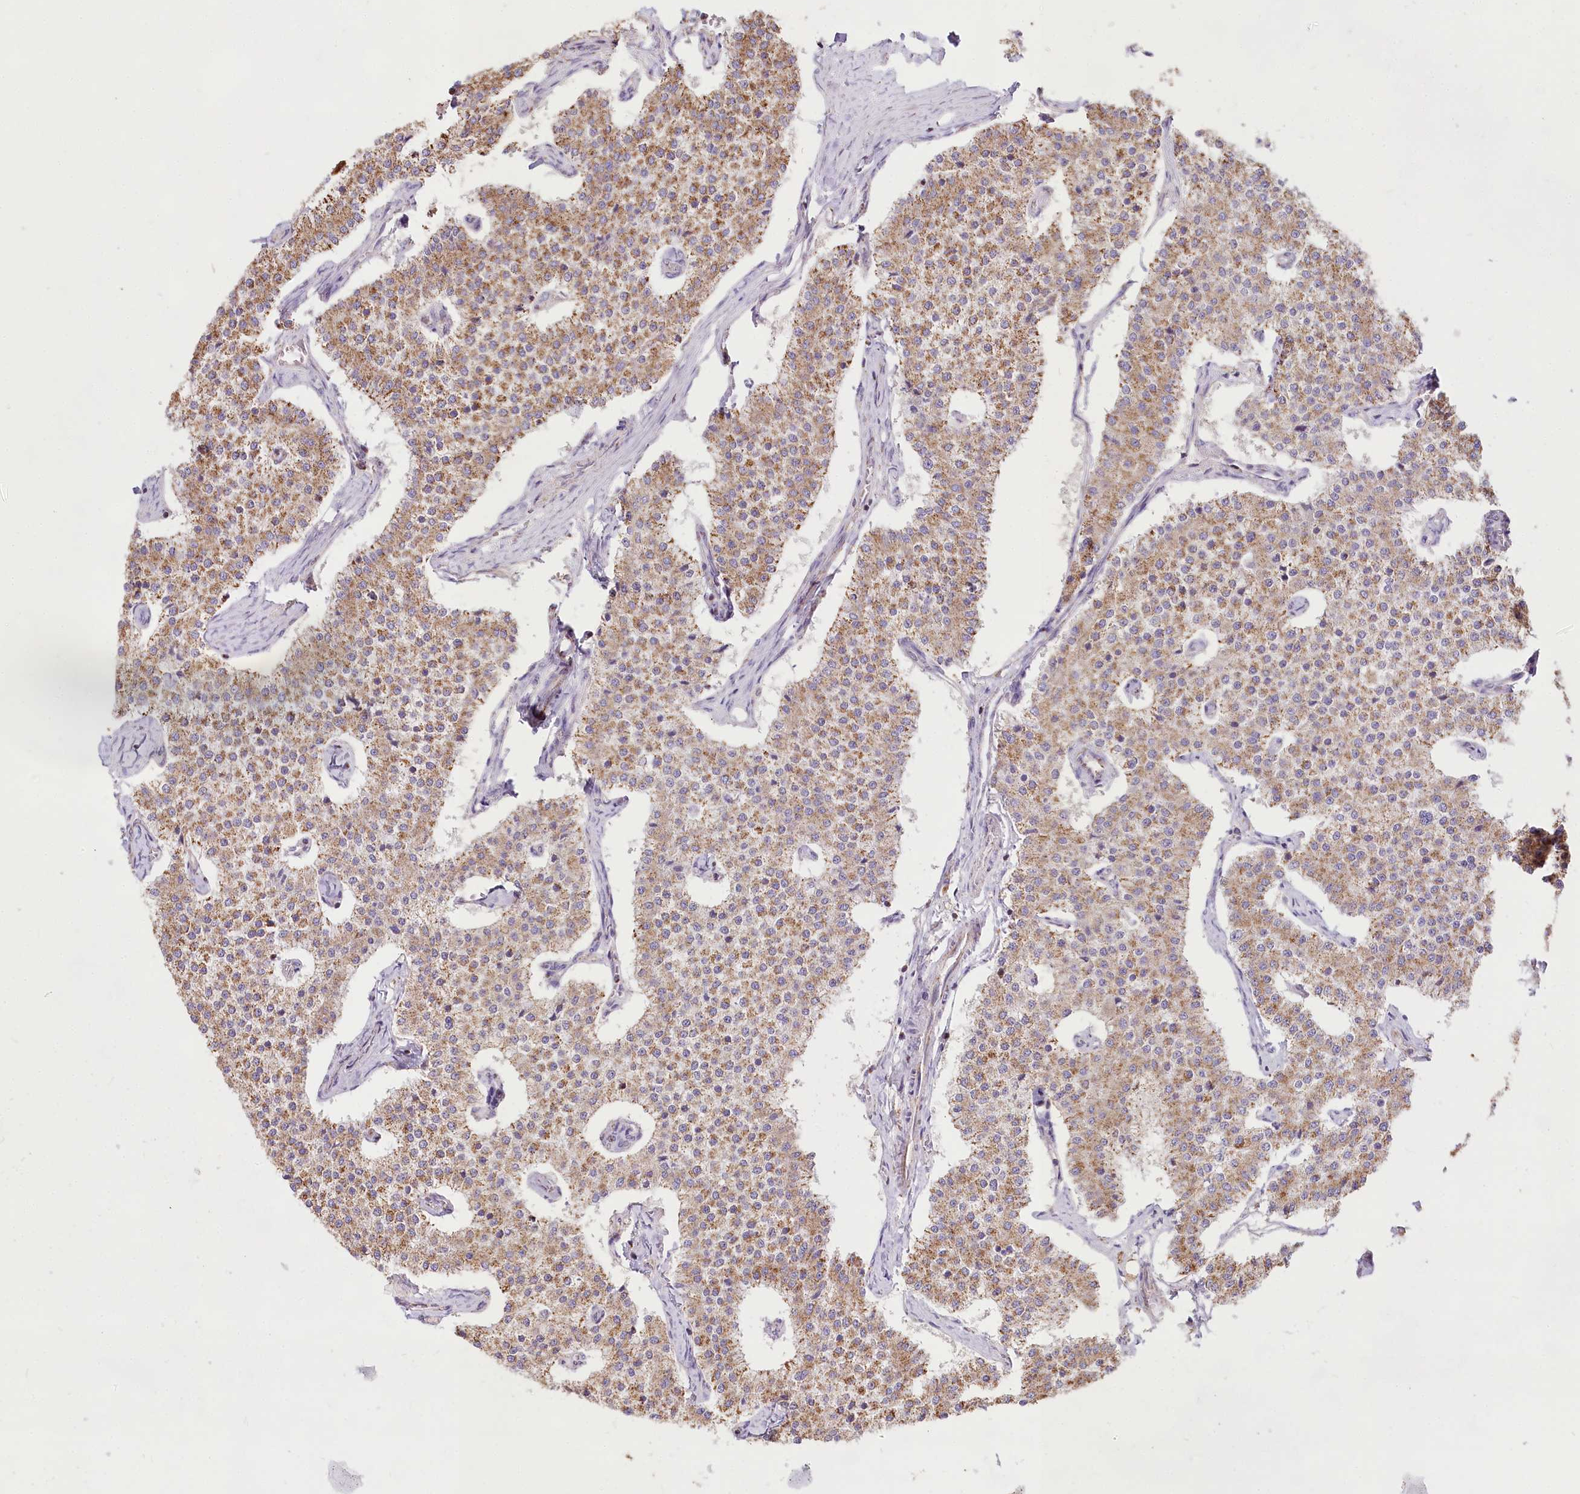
{"staining": {"intensity": "moderate", "quantity": ">75%", "location": "cytoplasmic/membranous"}, "tissue": "carcinoid", "cell_type": "Tumor cells", "image_type": "cancer", "snomed": [{"axis": "morphology", "description": "Carcinoid, malignant, NOS"}, {"axis": "topography", "description": "Colon"}], "caption": "This micrograph demonstrates carcinoid stained with immunohistochemistry to label a protein in brown. The cytoplasmic/membranous of tumor cells show moderate positivity for the protein. Nuclei are counter-stained blue.", "gene": "TASOR2", "patient": {"sex": "female", "age": 52}}